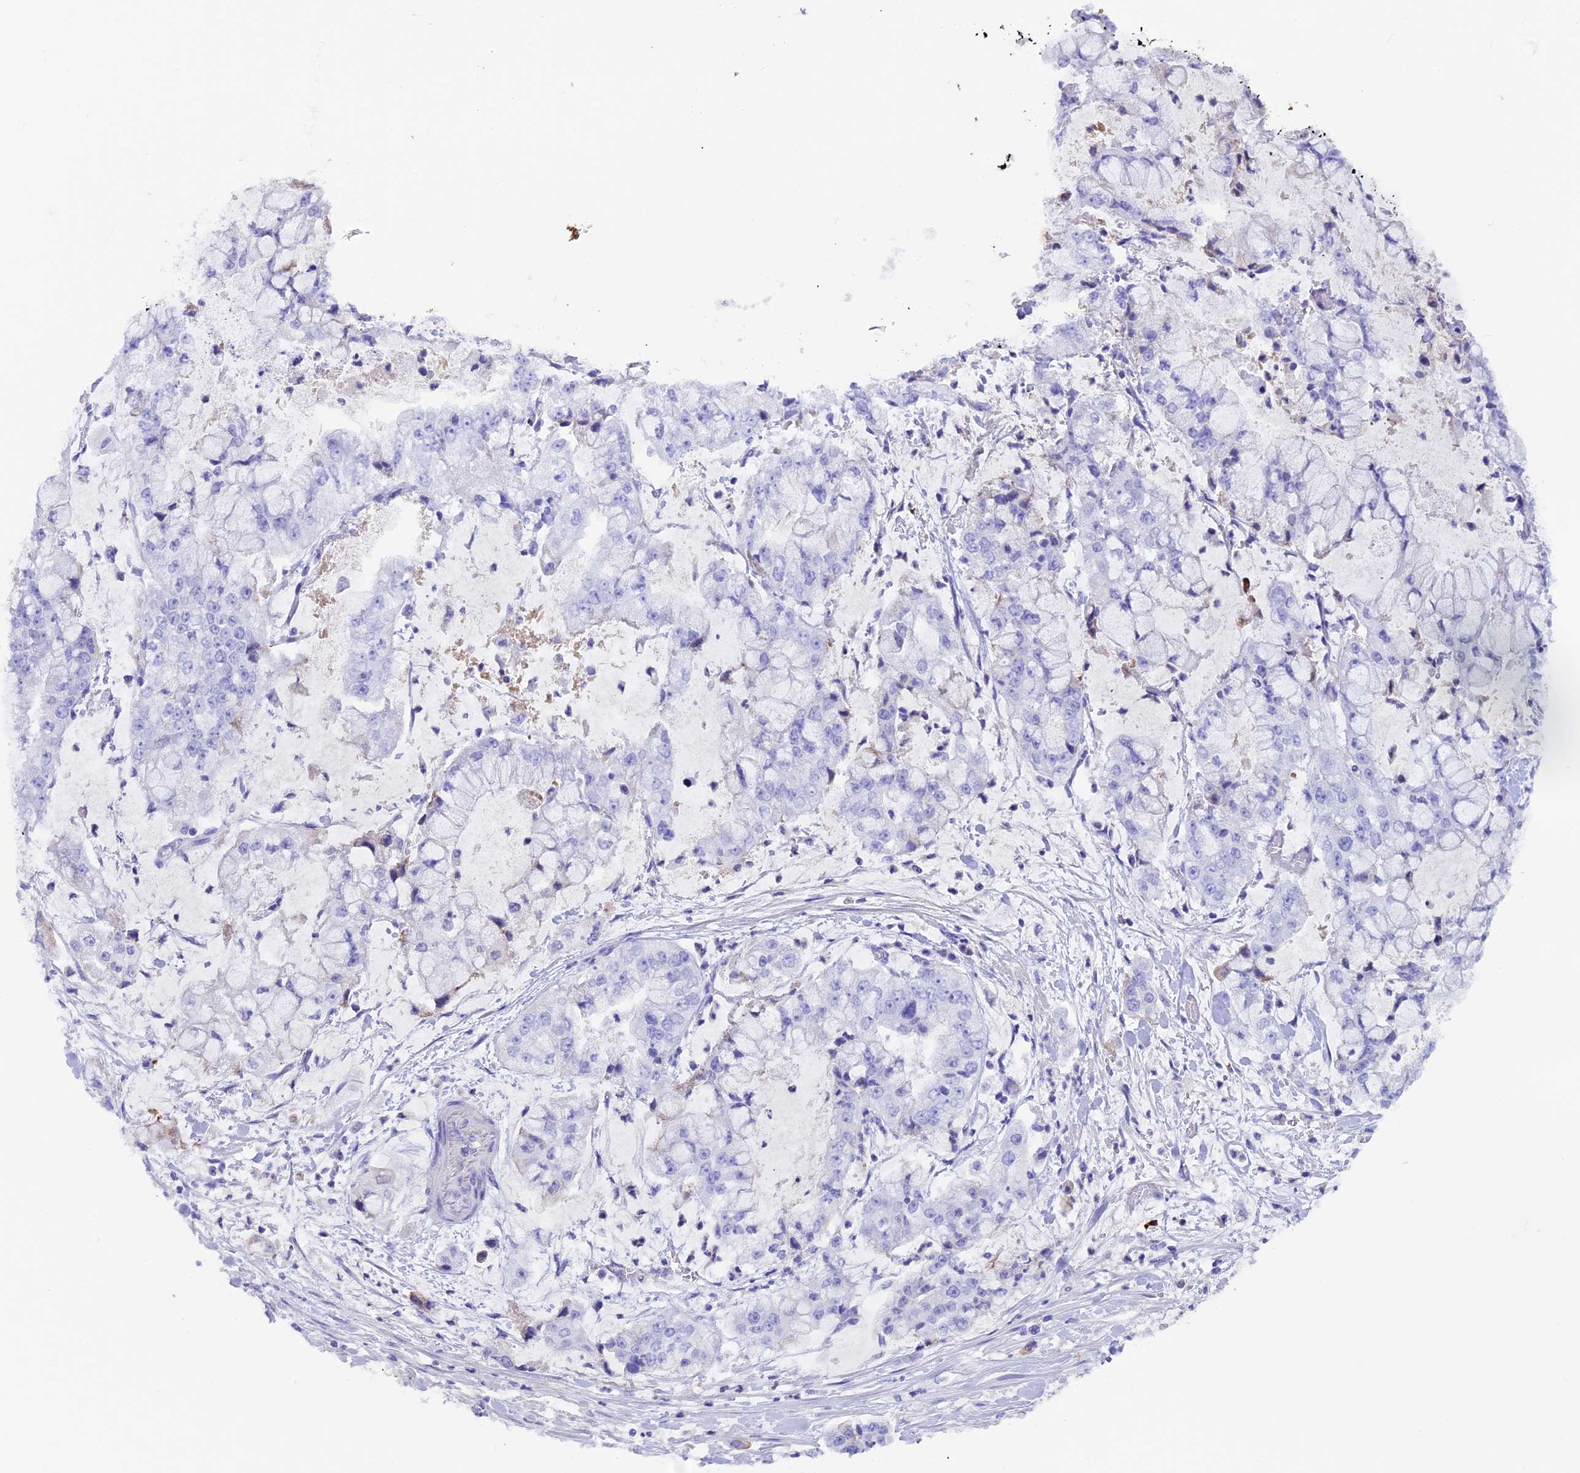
{"staining": {"intensity": "negative", "quantity": "none", "location": "none"}, "tissue": "stomach cancer", "cell_type": "Tumor cells", "image_type": "cancer", "snomed": [{"axis": "morphology", "description": "Adenocarcinoma, NOS"}, {"axis": "topography", "description": "Stomach"}], "caption": "An image of human stomach adenocarcinoma is negative for staining in tumor cells.", "gene": "IGSF6", "patient": {"sex": "male", "age": 76}}